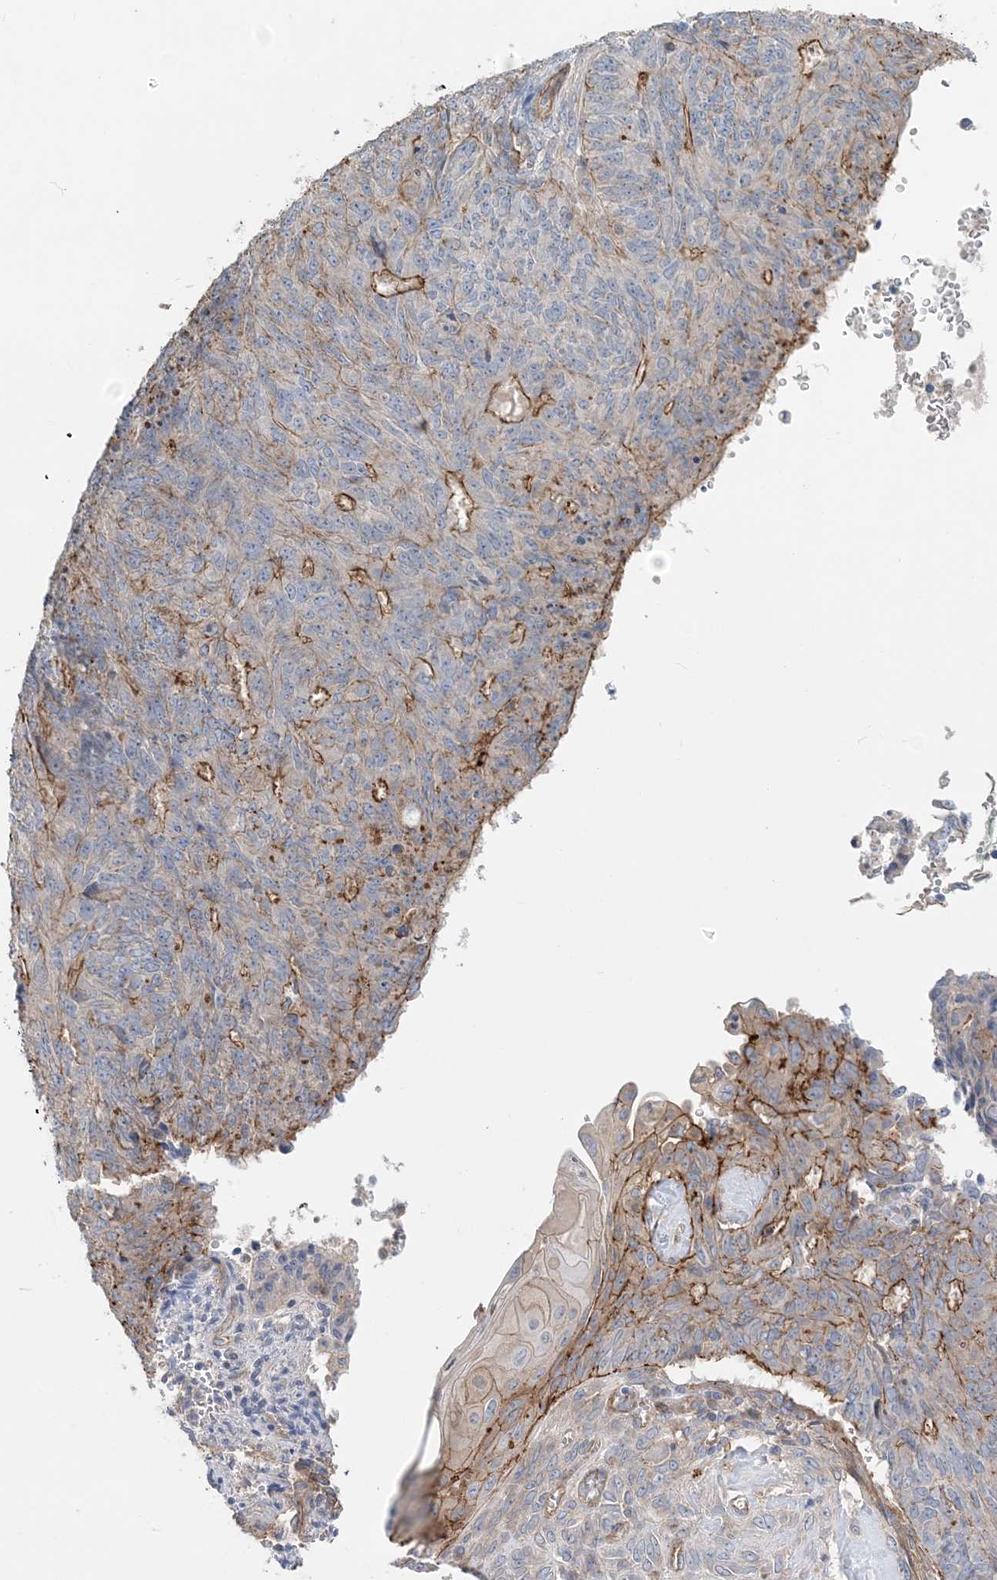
{"staining": {"intensity": "moderate", "quantity": "25%-75%", "location": "cytoplasmic/membranous"}, "tissue": "endometrial cancer", "cell_type": "Tumor cells", "image_type": "cancer", "snomed": [{"axis": "morphology", "description": "Adenocarcinoma, NOS"}, {"axis": "topography", "description": "Endometrium"}], "caption": "A brown stain highlights moderate cytoplasmic/membranous positivity of a protein in adenocarcinoma (endometrial) tumor cells. (DAB = brown stain, brightfield microscopy at high magnification).", "gene": "PIGC", "patient": {"sex": "female", "age": 32}}